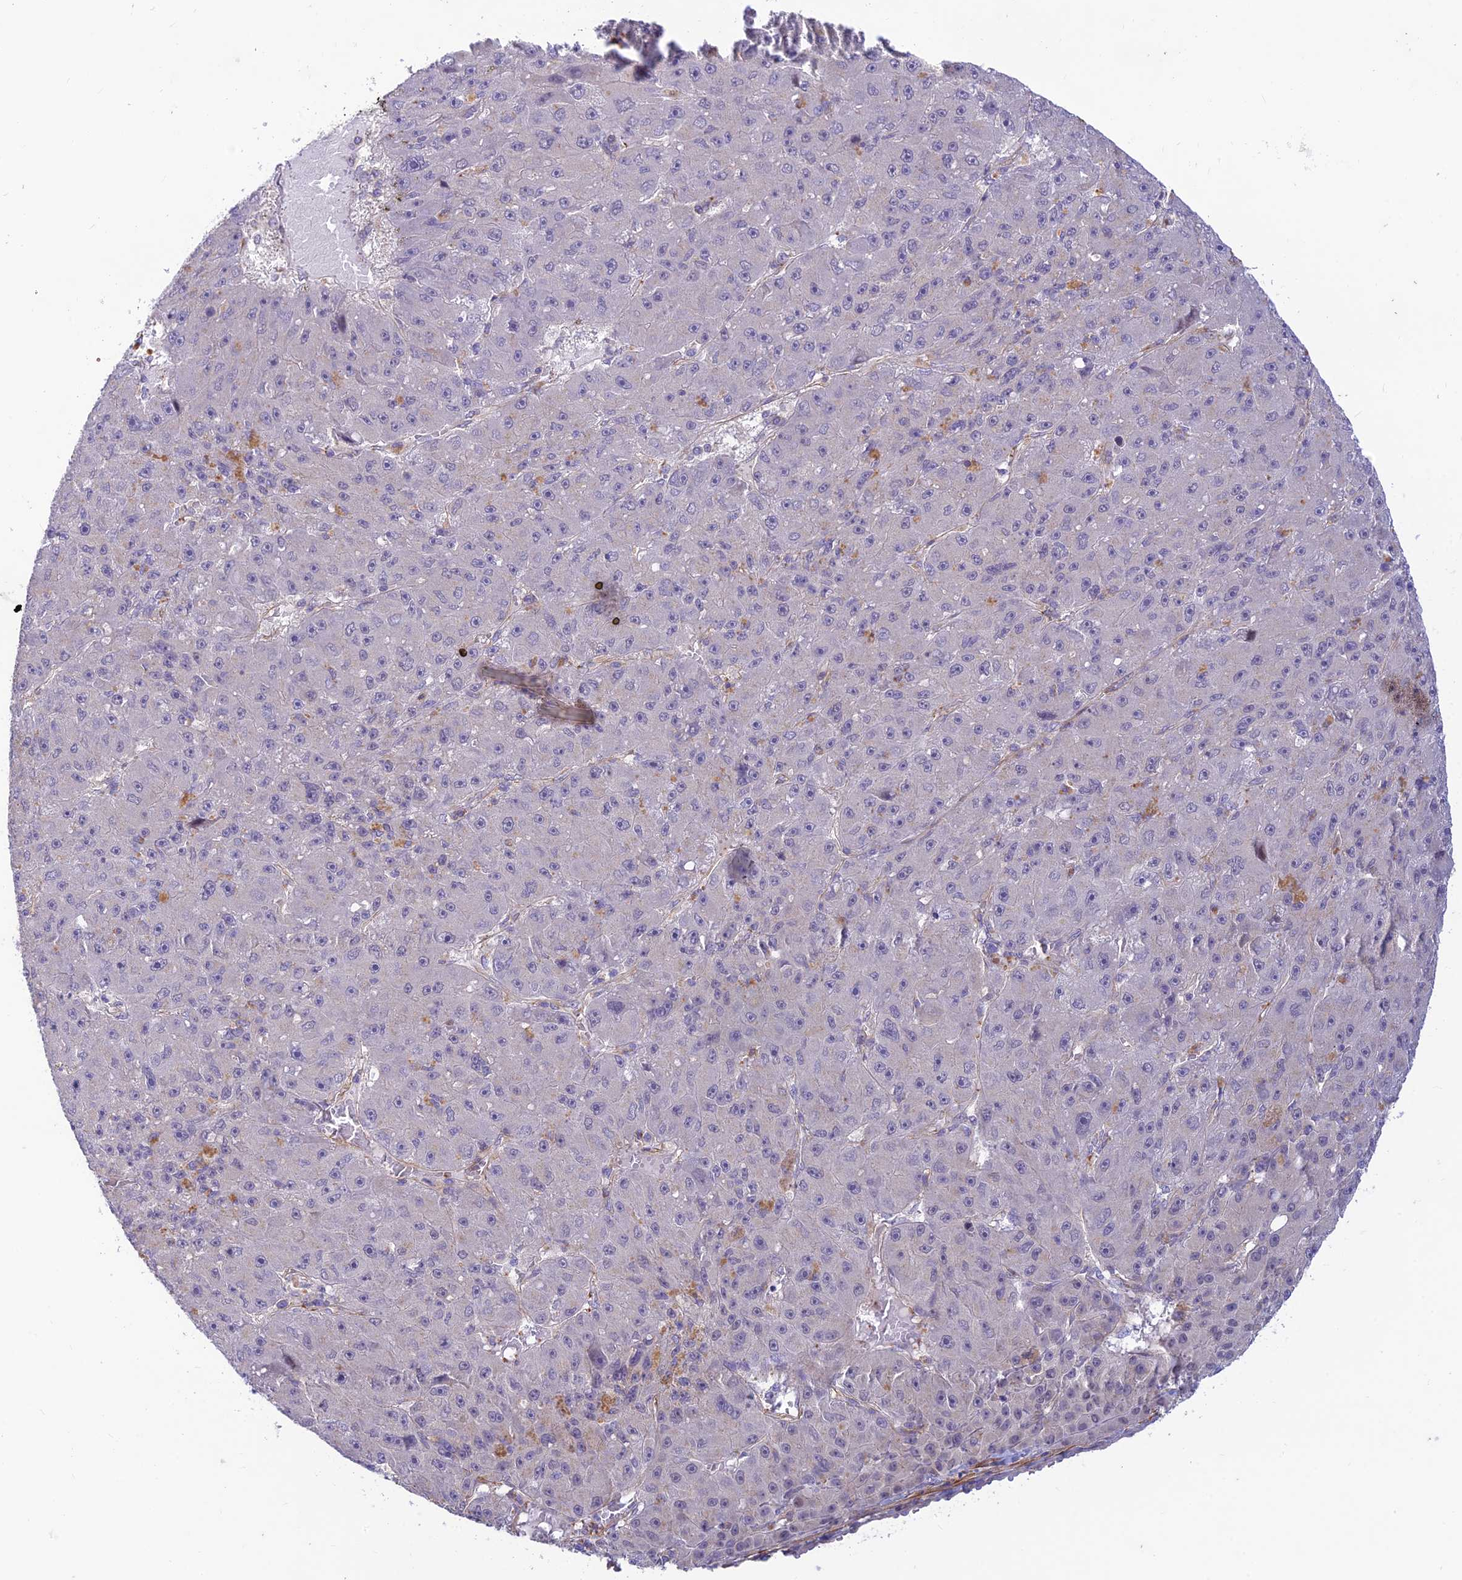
{"staining": {"intensity": "negative", "quantity": "none", "location": "none"}, "tissue": "liver cancer", "cell_type": "Tumor cells", "image_type": "cancer", "snomed": [{"axis": "morphology", "description": "Carcinoma, Hepatocellular, NOS"}, {"axis": "topography", "description": "Liver"}], "caption": "High magnification brightfield microscopy of liver cancer (hepatocellular carcinoma) stained with DAB (3,3'-diaminobenzidine) (brown) and counterstained with hematoxylin (blue): tumor cells show no significant expression.", "gene": "FBXW4", "patient": {"sex": "male", "age": 67}}